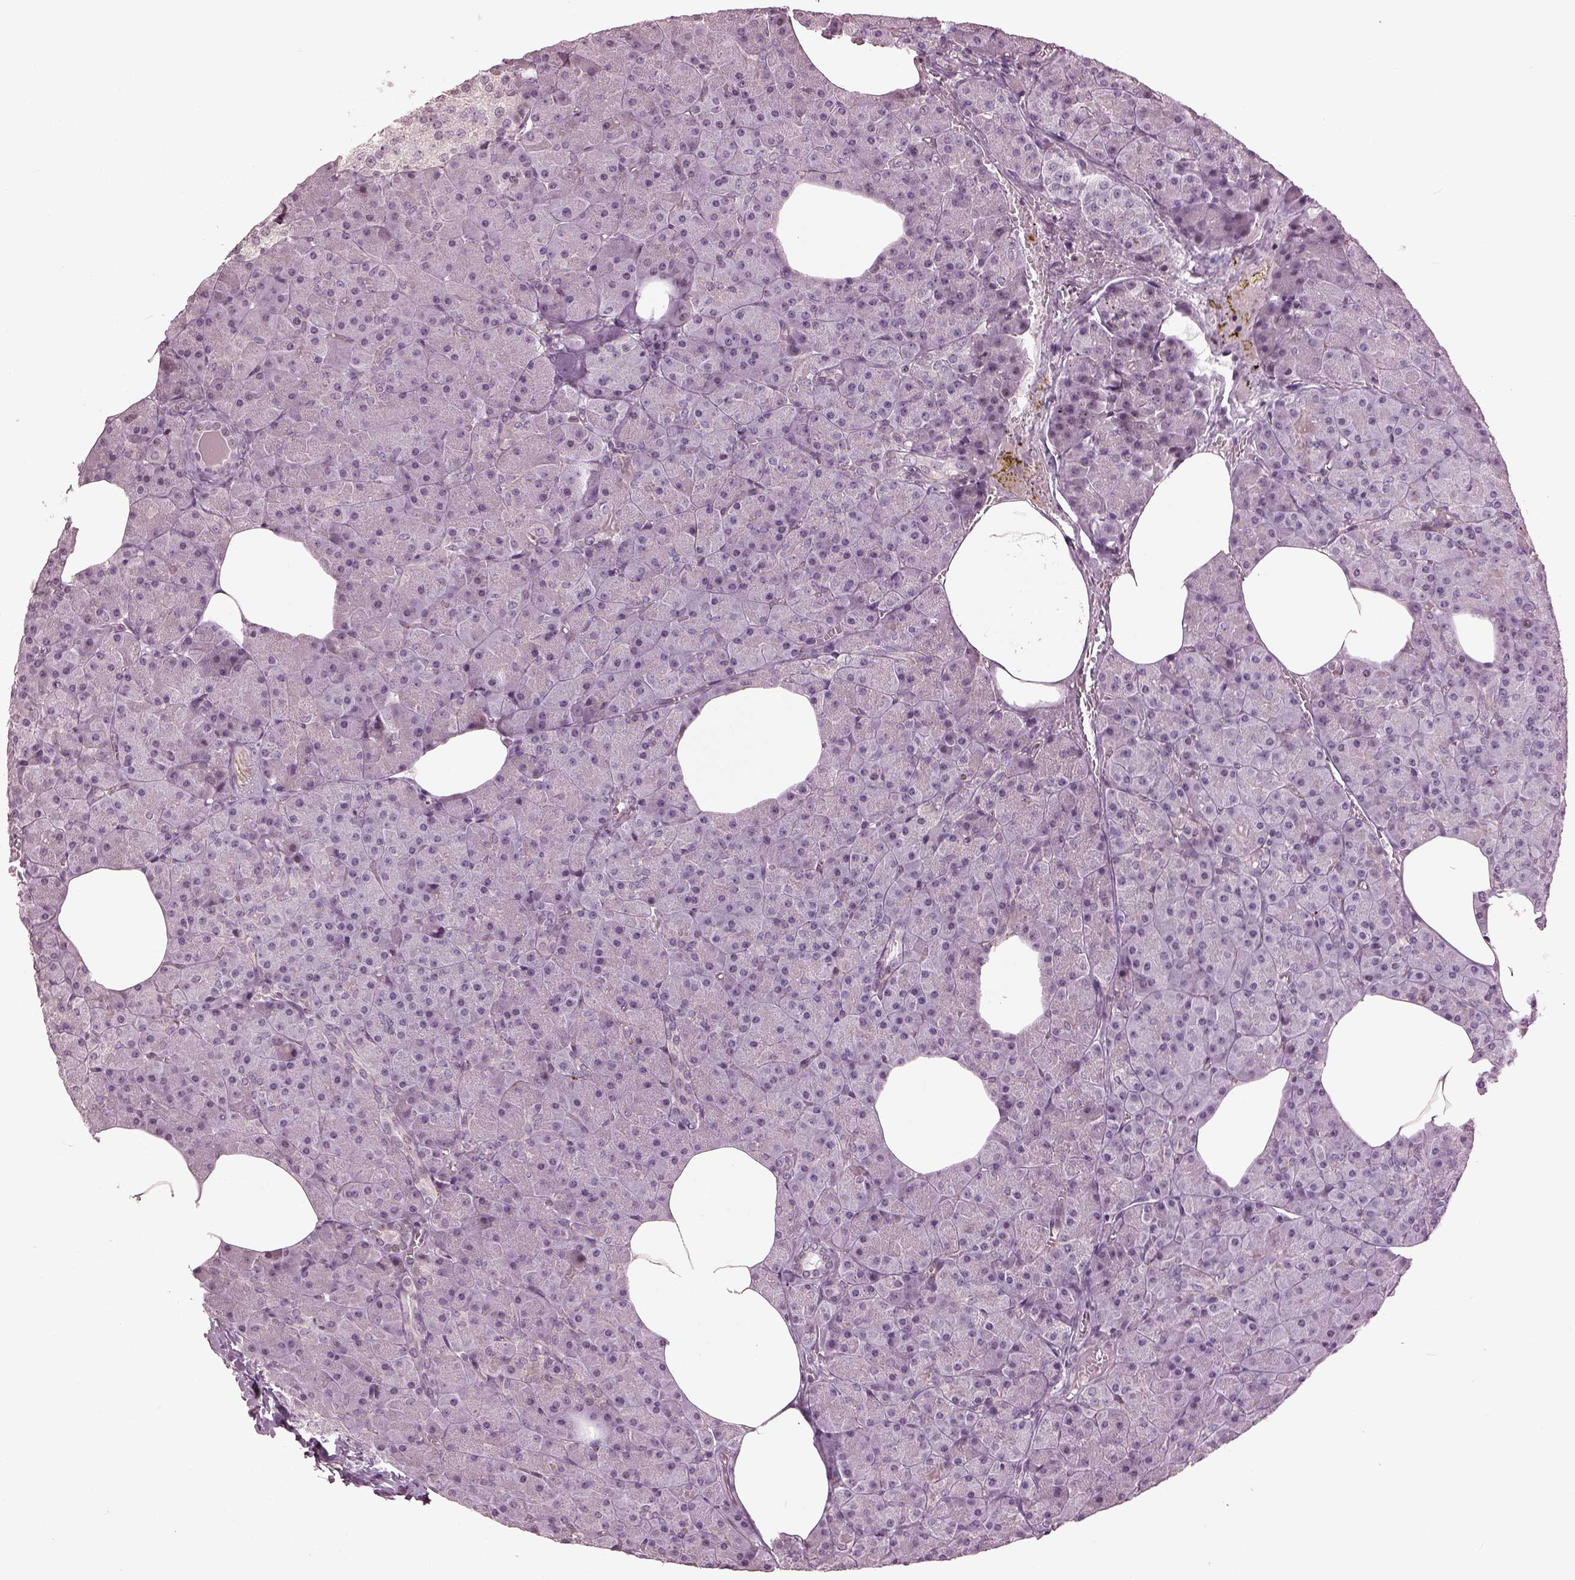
{"staining": {"intensity": "negative", "quantity": "none", "location": "none"}, "tissue": "pancreas", "cell_type": "Exocrine glandular cells", "image_type": "normal", "snomed": [{"axis": "morphology", "description": "Normal tissue, NOS"}, {"axis": "topography", "description": "Pancreas"}], "caption": "IHC image of normal pancreas stained for a protein (brown), which exhibits no staining in exocrine glandular cells.", "gene": "GAL", "patient": {"sex": "female", "age": 45}}